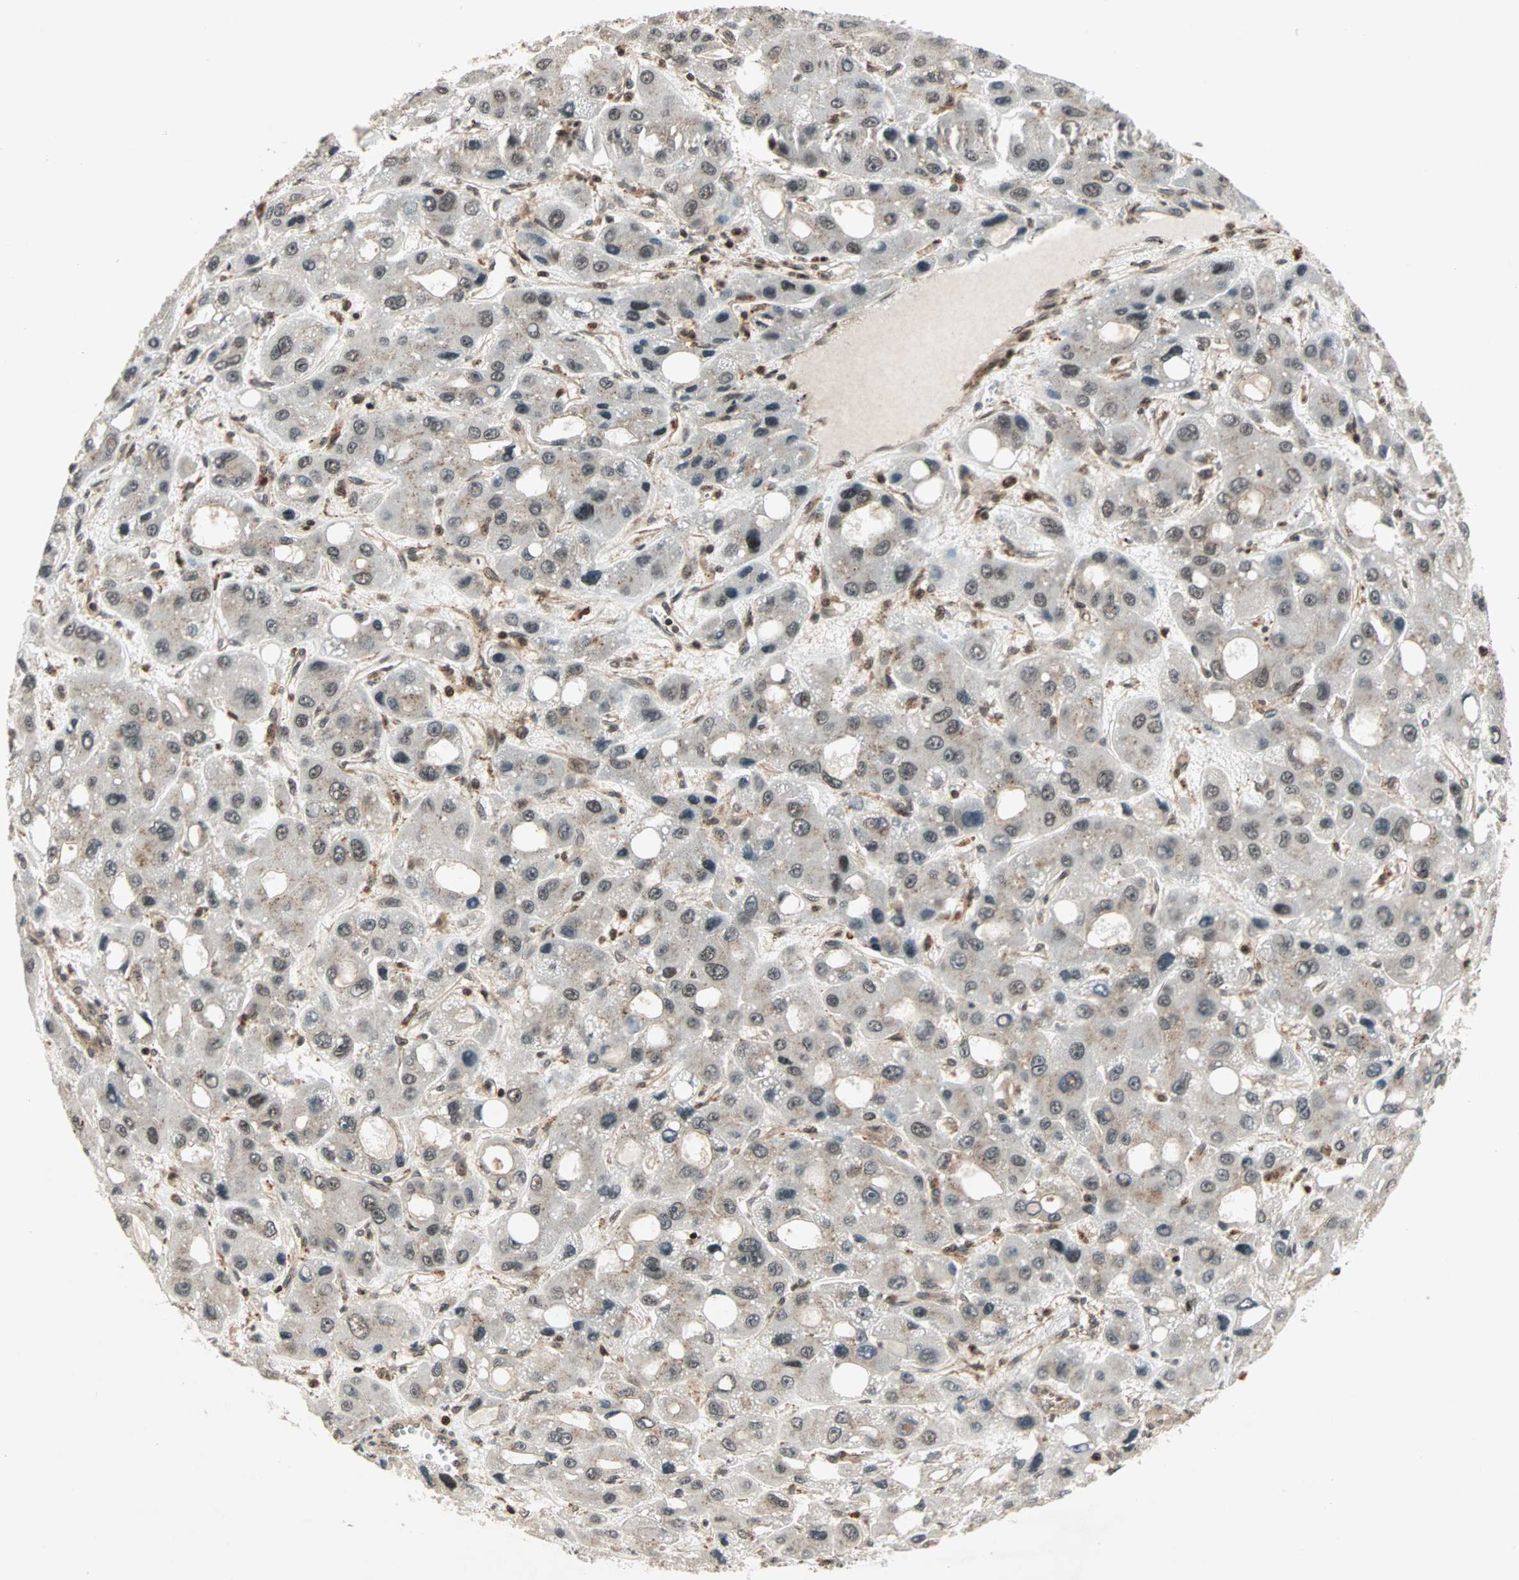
{"staining": {"intensity": "weak", "quantity": ">75%", "location": "cytoplasmic/membranous,nuclear"}, "tissue": "liver cancer", "cell_type": "Tumor cells", "image_type": "cancer", "snomed": [{"axis": "morphology", "description": "Carcinoma, Hepatocellular, NOS"}, {"axis": "topography", "description": "Liver"}], "caption": "Human liver hepatocellular carcinoma stained for a protein (brown) exhibits weak cytoplasmic/membranous and nuclear positive positivity in approximately >75% of tumor cells.", "gene": "ZBED9", "patient": {"sex": "male", "age": 55}}